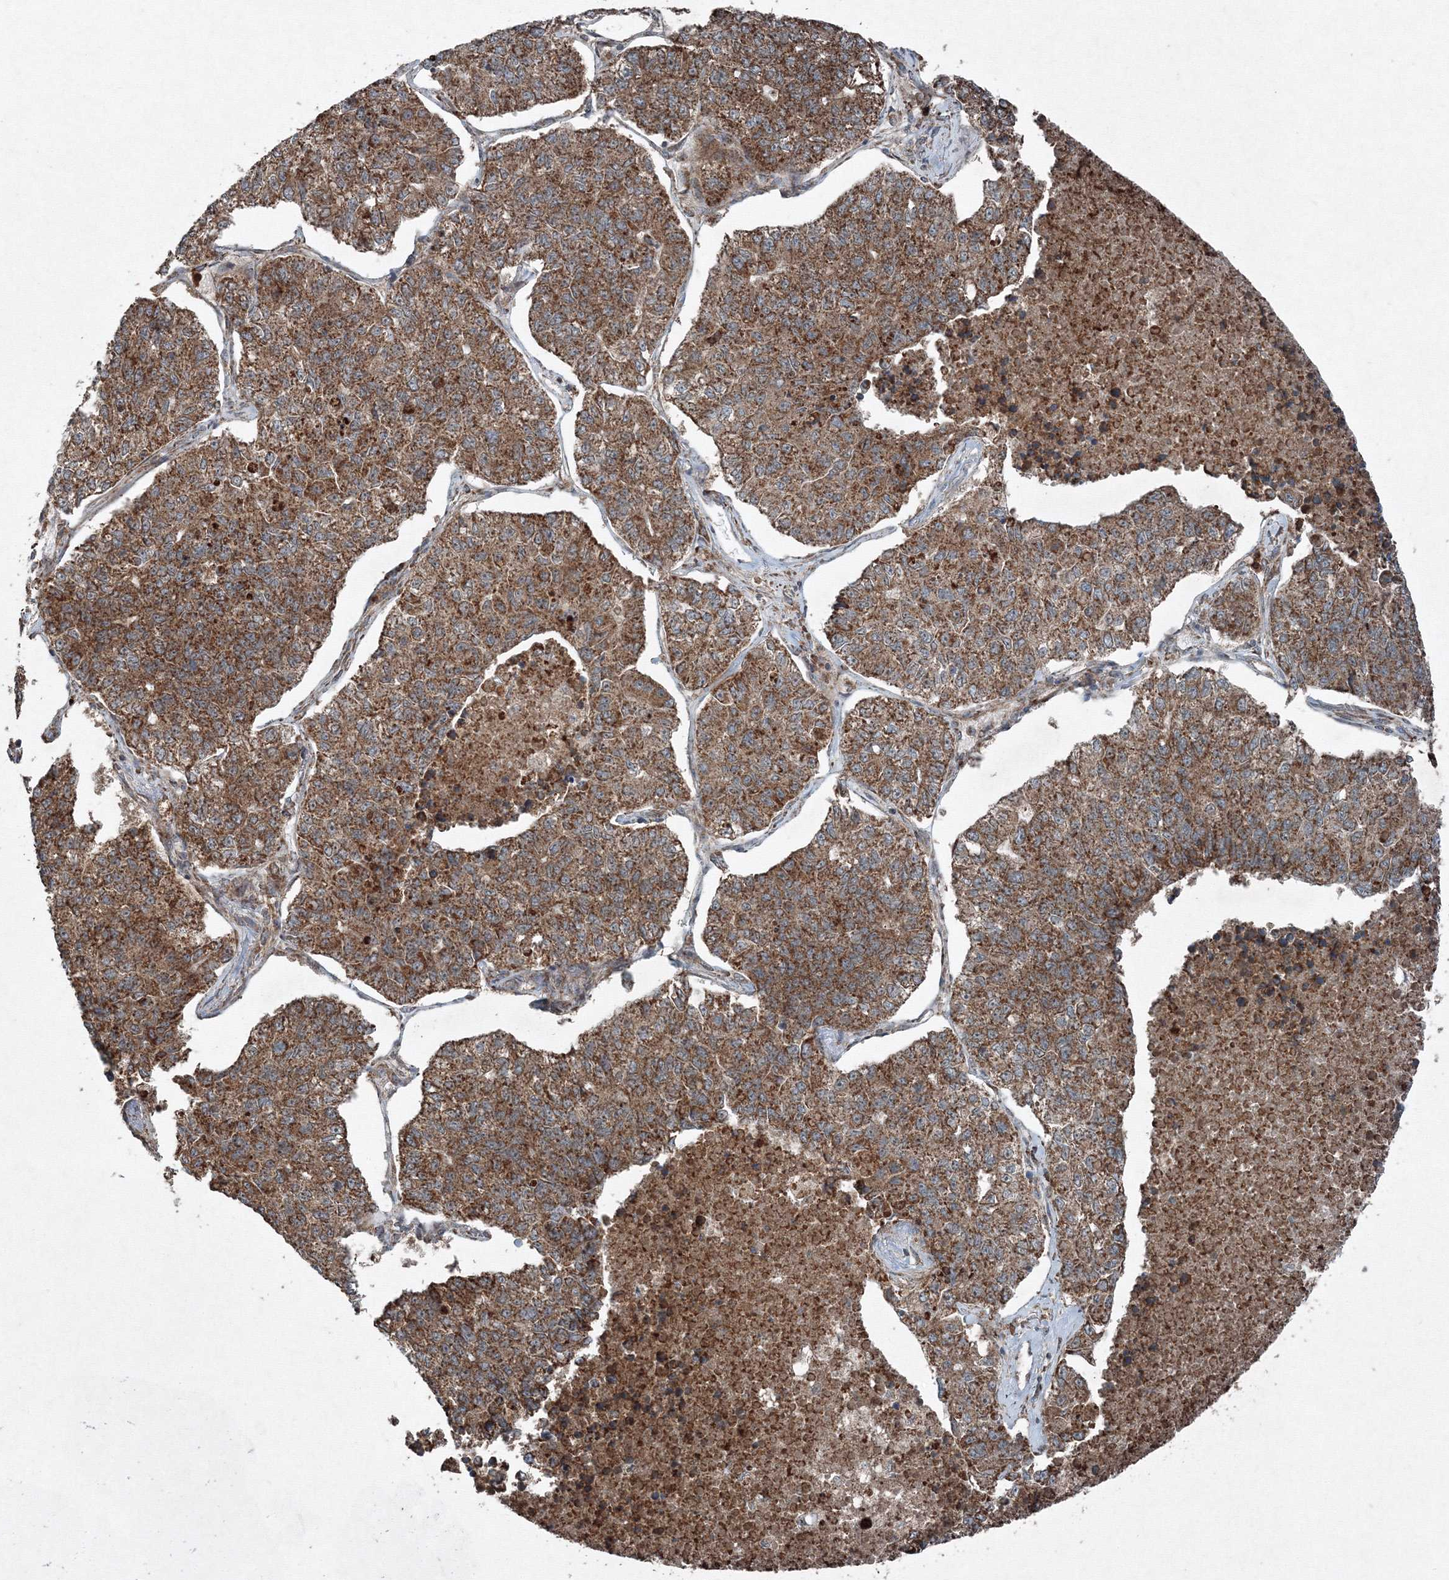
{"staining": {"intensity": "moderate", "quantity": ">75%", "location": "cytoplasmic/membranous"}, "tissue": "lung cancer", "cell_type": "Tumor cells", "image_type": "cancer", "snomed": [{"axis": "morphology", "description": "Adenocarcinoma, NOS"}, {"axis": "topography", "description": "Lung"}], "caption": "The image displays staining of lung cancer, revealing moderate cytoplasmic/membranous protein expression (brown color) within tumor cells. (Stains: DAB (3,3'-diaminobenzidine) in brown, nuclei in blue, Microscopy: brightfield microscopy at high magnification).", "gene": "COPS7B", "patient": {"sex": "male", "age": 49}}